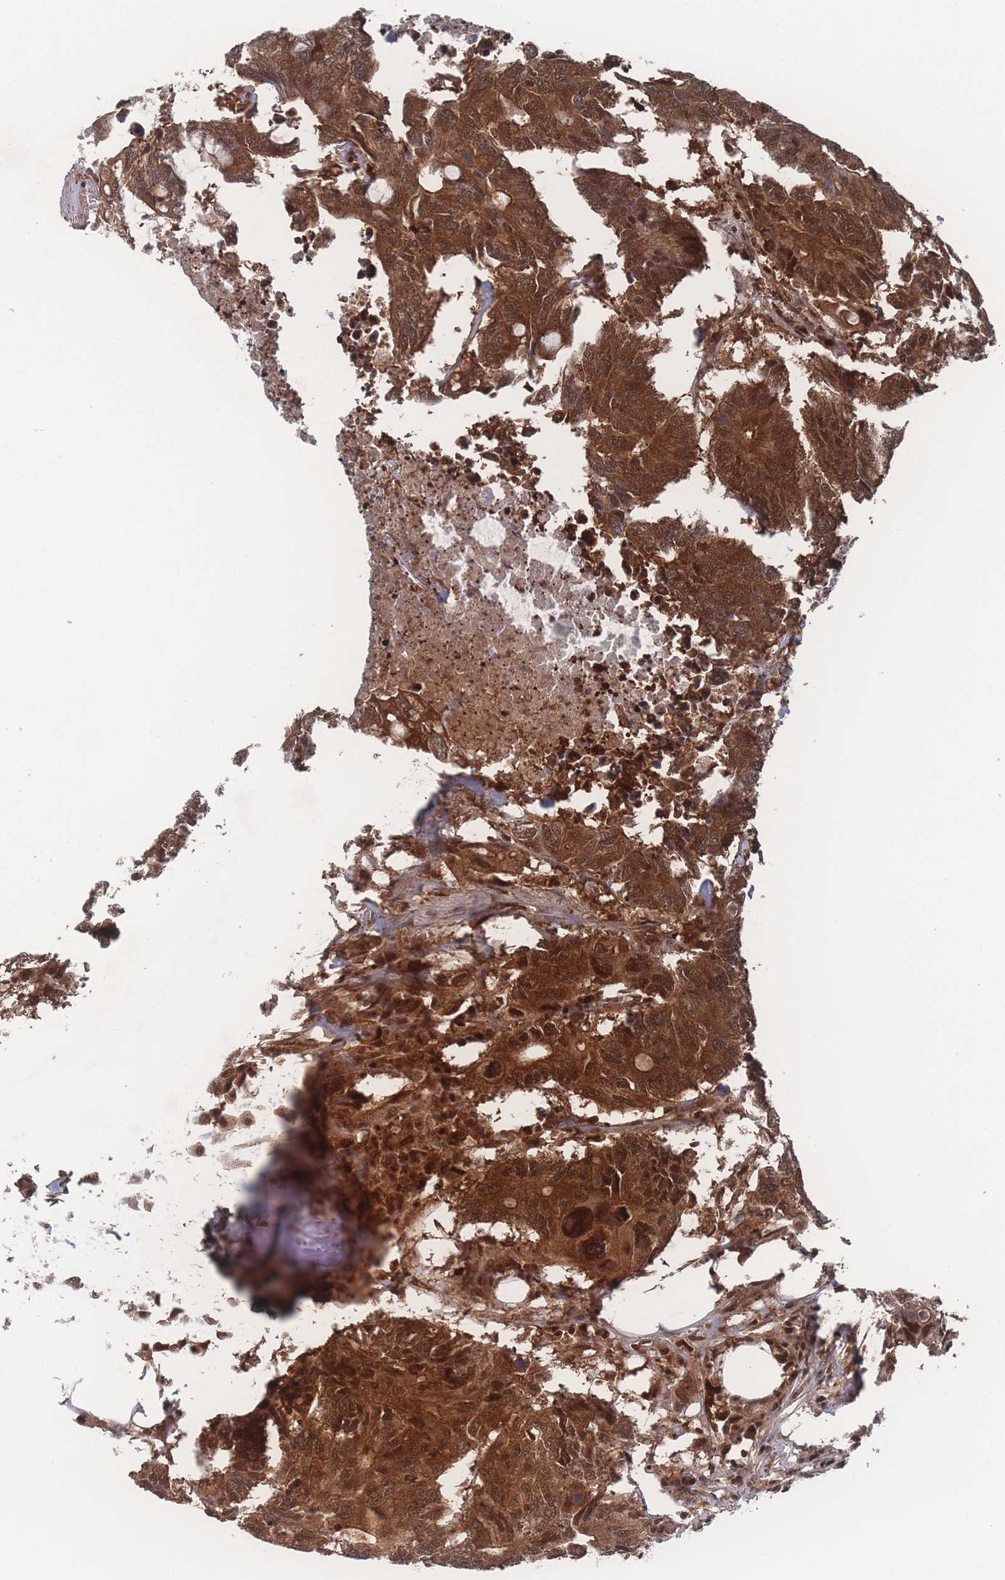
{"staining": {"intensity": "moderate", "quantity": ">75%", "location": "cytoplasmic/membranous,nuclear"}, "tissue": "colorectal cancer", "cell_type": "Tumor cells", "image_type": "cancer", "snomed": [{"axis": "morphology", "description": "Adenocarcinoma, NOS"}, {"axis": "topography", "description": "Colon"}], "caption": "Immunohistochemical staining of colorectal cancer (adenocarcinoma) displays medium levels of moderate cytoplasmic/membranous and nuclear protein positivity in approximately >75% of tumor cells. (DAB (3,3'-diaminobenzidine) IHC, brown staining for protein, blue staining for nuclei).", "gene": "PSMA1", "patient": {"sex": "male", "age": 71}}